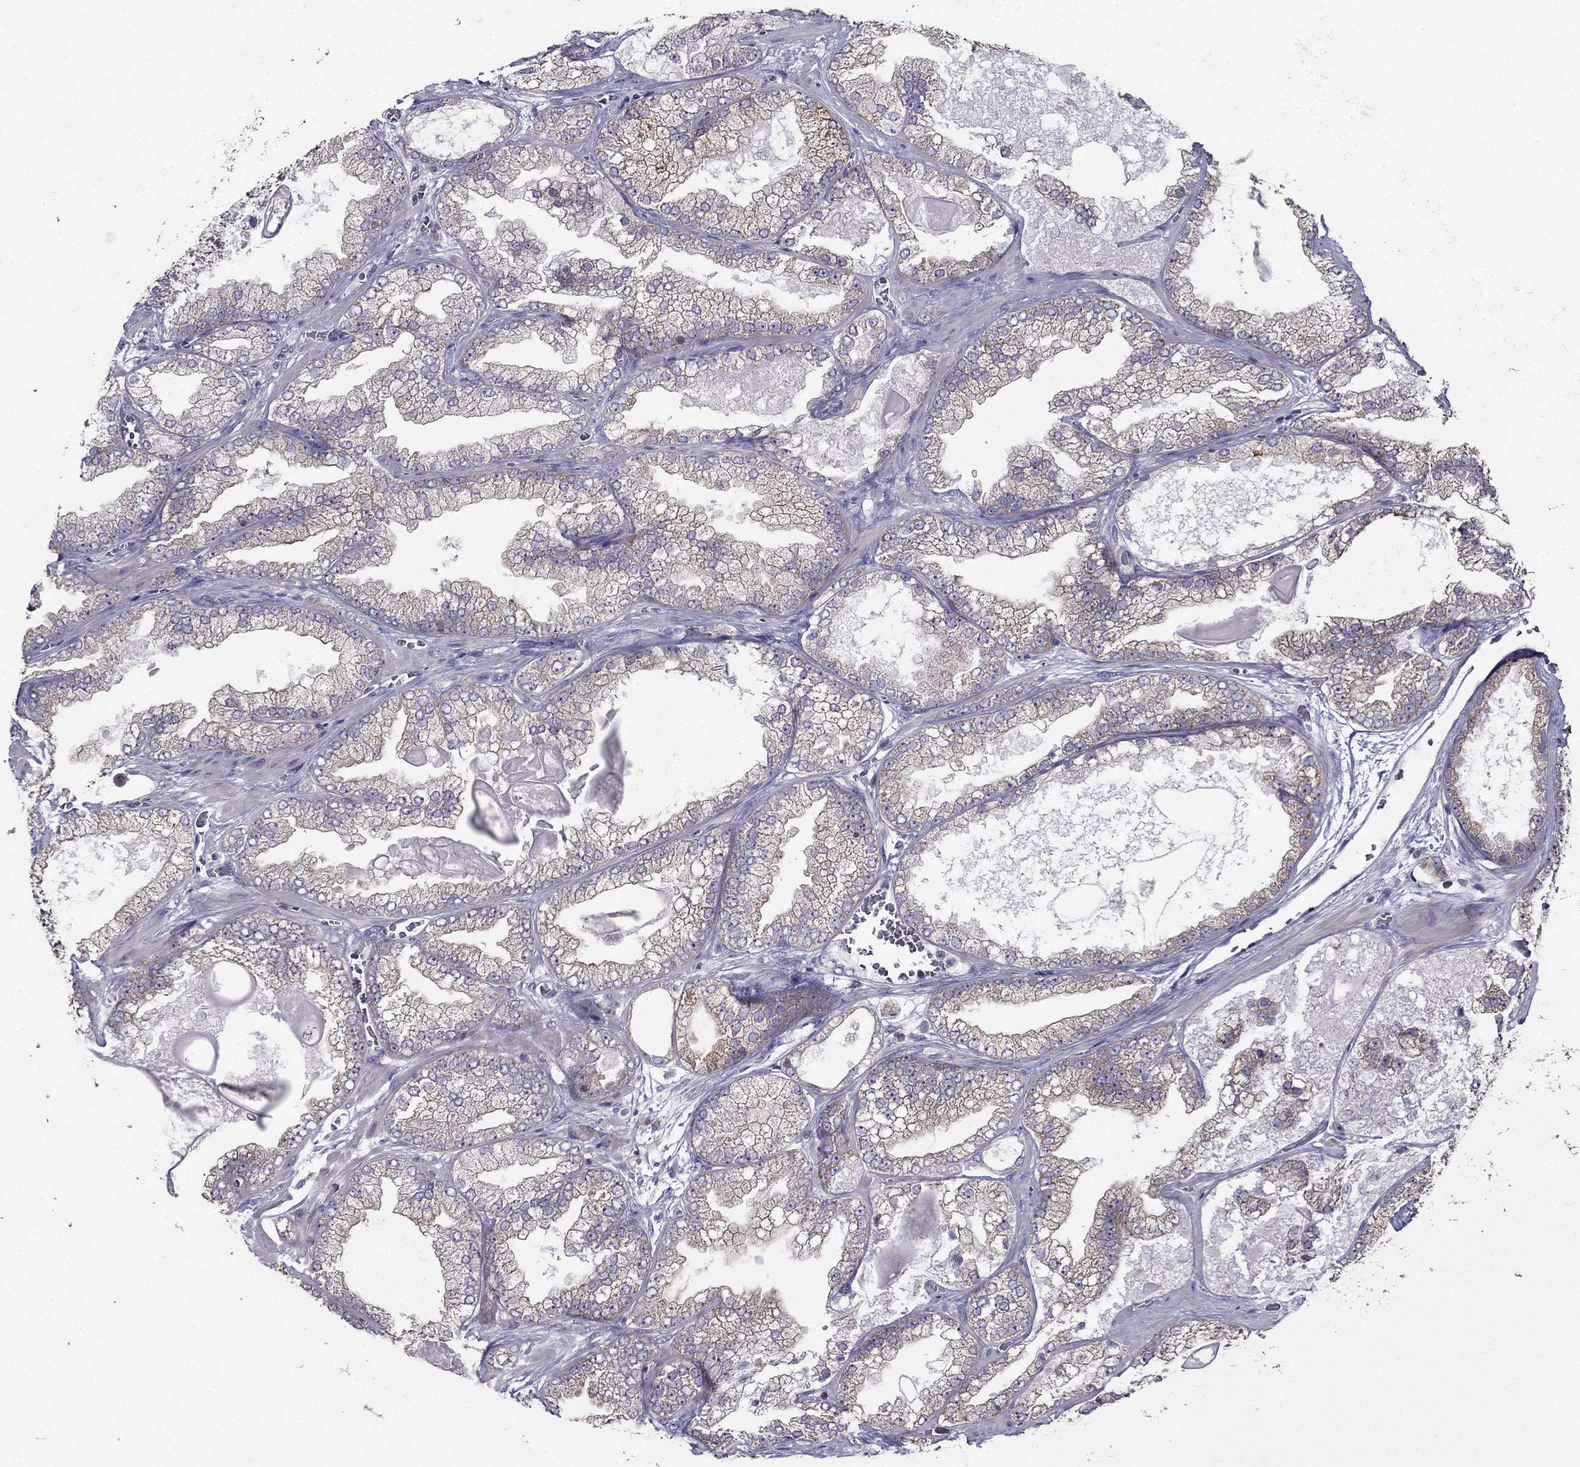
{"staining": {"intensity": "moderate", "quantity": "<25%", "location": "cytoplasmic/membranous"}, "tissue": "prostate cancer", "cell_type": "Tumor cells", "image_type": "cancer", "snomed": [{"axis": "morphology", "description": "Adenocarcinoma, Low grade"}, {"axis": "topography", "description": "Prostate"}], "caption": "Protein expression analysis of low-grade adenocarcinoma (prostate) demonstrates moderate cytoplasmic/membranous expression in approximately <25% of tumor cells. (Brightfield microscopy of DAB IHC at high magnification).", "gene": "AAK1", "patient": {"sex": "male", "age": 57}}